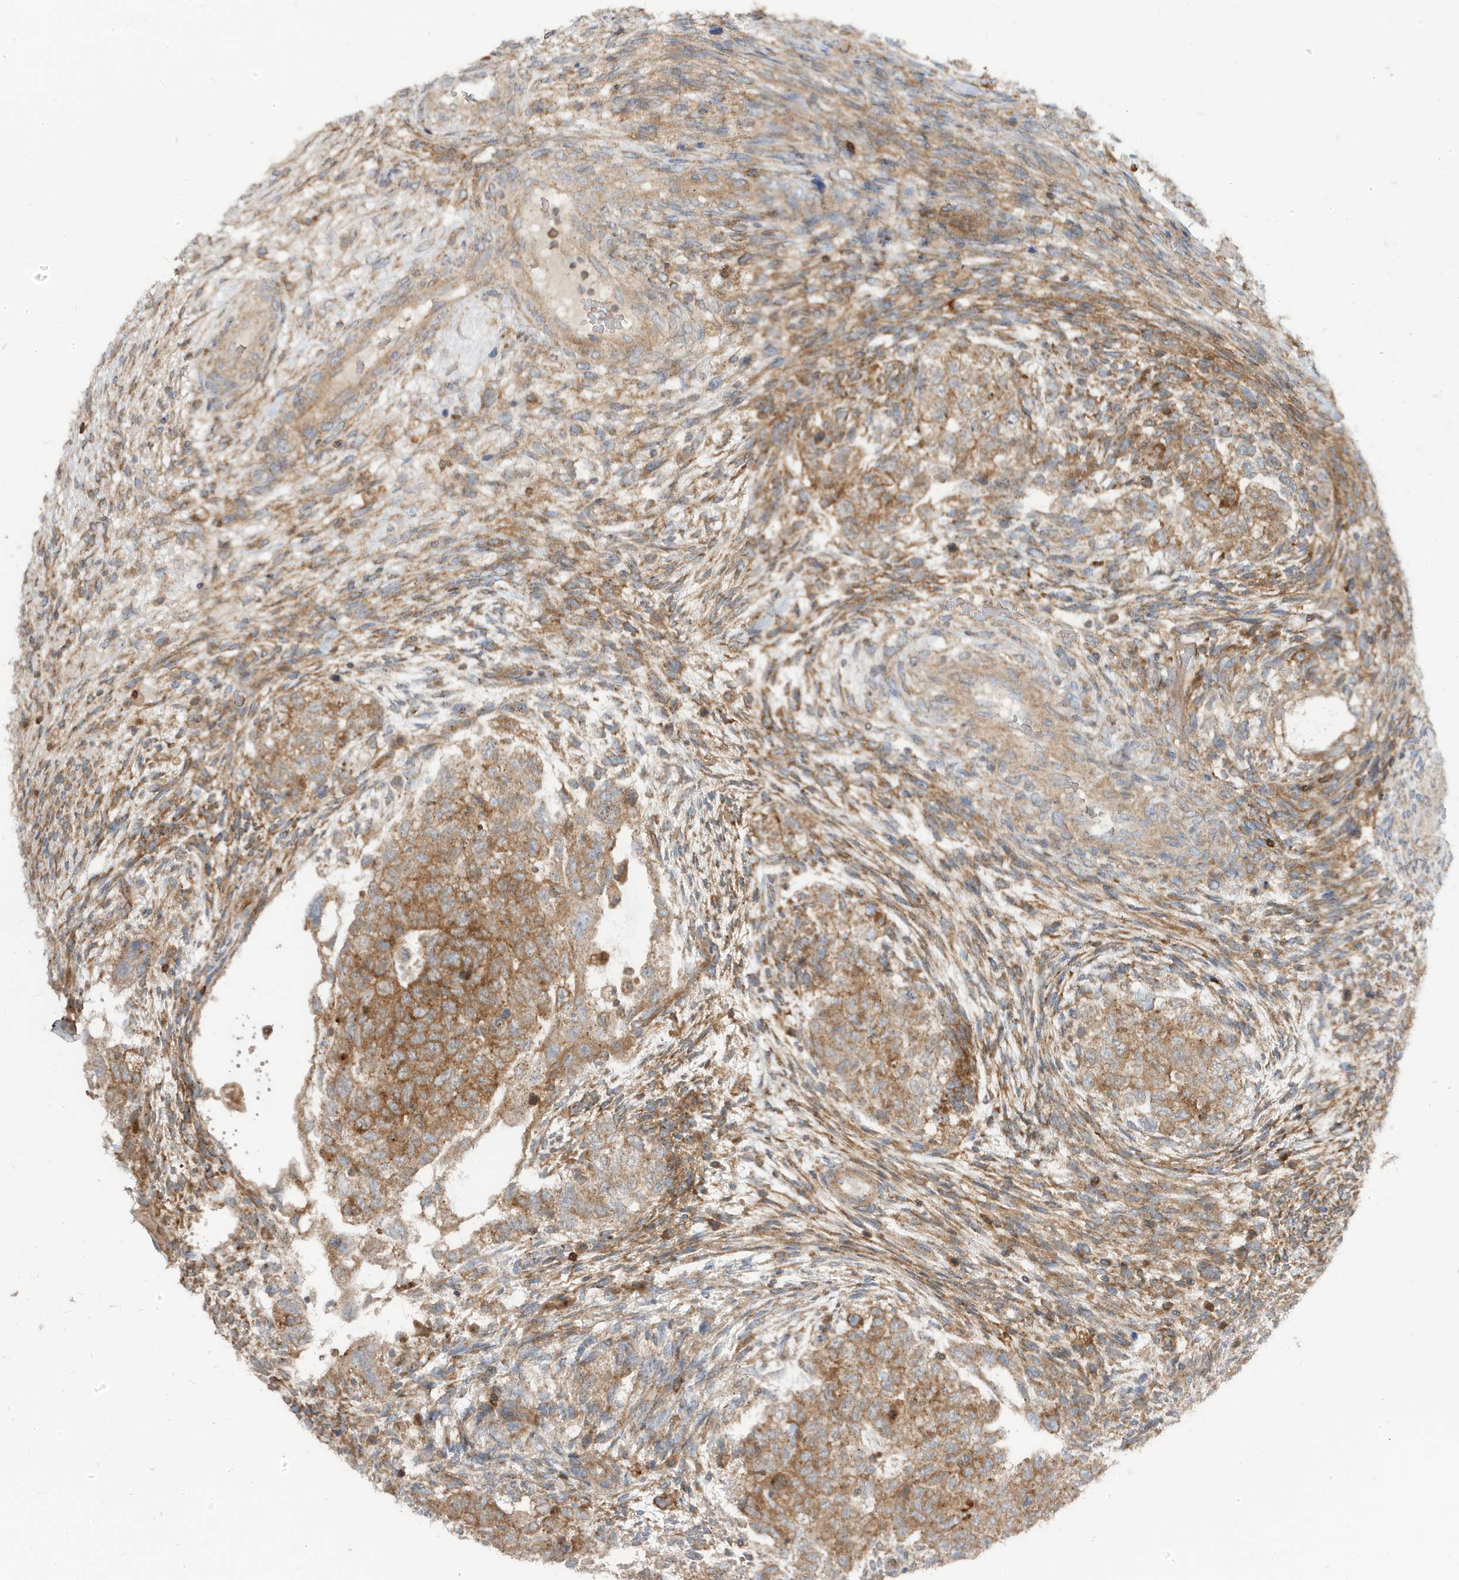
{"staining": {"intensity": "moderate", "quantity": ">75%", "location": "cytoplasmic/membranous"}, "tissue": "testis cancer", "cell_type": "Tumor cells", "image_type": "cancer", "snomed": [{"axis": "morphology", "description": "Carcinoma, Embryonal, NOS"}, {"axis": "topography", "description": "Testis"}], "caption": "High-magnification brightfield microscopy of testis cancer (embryonal carcinoma) stained with DAB (brown) and counterstained with hematoxylin (blue). tumor cells exhibit moderate cytoplasmic/membranous expression is appreciated in about>75% of cells. (DAB (3,3'-diaminobenzidine) IHC, brown staining for protein, blue staining for nuclei).", "gene": "STAM", "patient": {"sex": "male", "age": 36}}